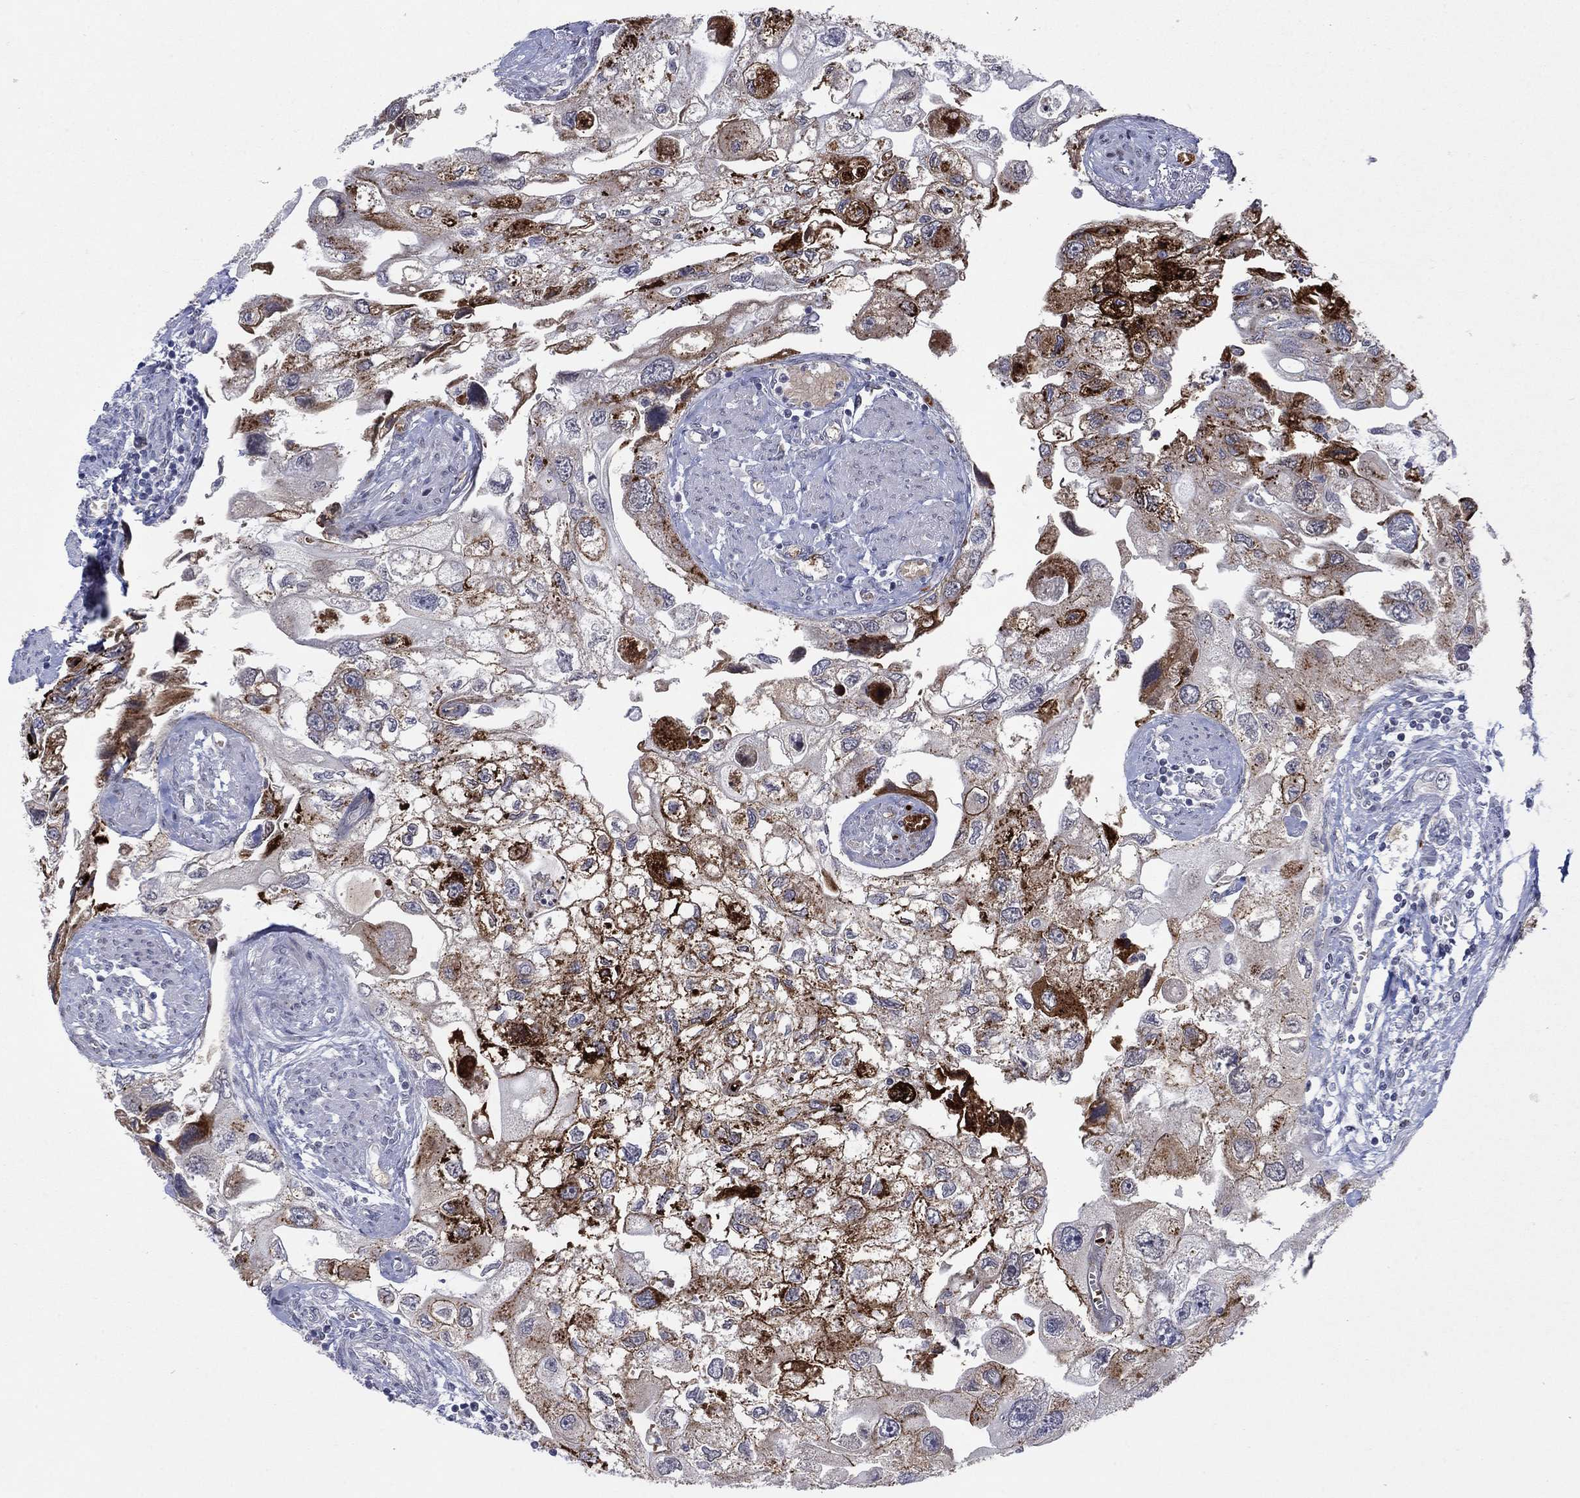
{"staining": {"intensity": "strong", "quantity": "25%-75%", "location": "cytoplasmic/membranous"}, "tissue": "urothelial cancer", "cell_type": "Tumor cells", "image_type": "cancer", "snomed": [{"axis": "morphology", "description": "Urothelial carcinoma, High grade"}, {"axis": "topography", "description": "Urinary bladder"}], "caption": "Immunohistochemical staining of urothelial cancer demonstrates high levels of strong cytoplasmic/membranous protein positivity in approximately 25%-75% of tumor cells. The staining was performed using DAB (3,3'-diaminobenzidine), with brown indicating positive protein expression. Nuclei are stained blue with hematoxylin.", "gene": "SDC1", "patient": {"sex": "male", "age": 59}}